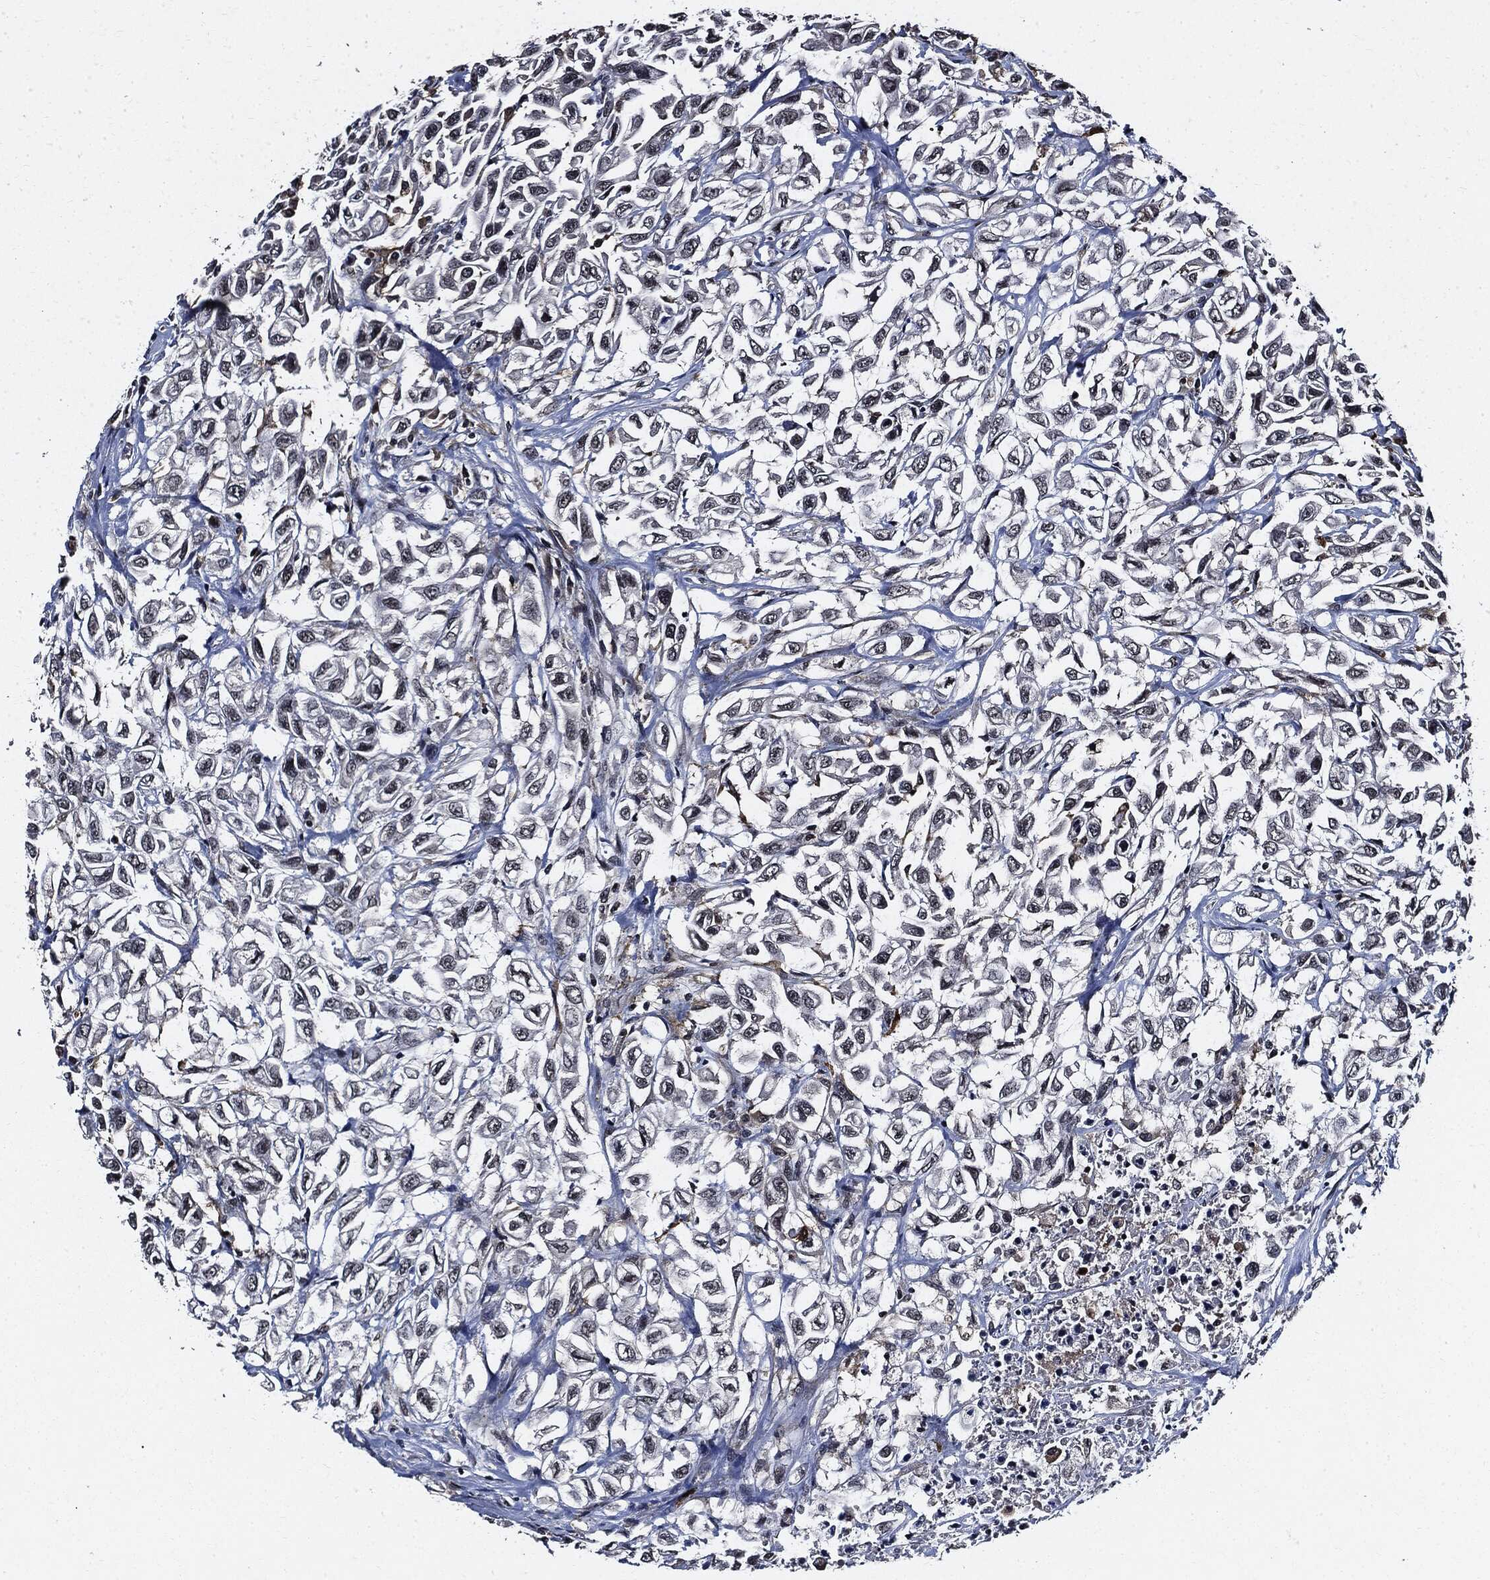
{"staining": {"intensity": "negative", "quantity": "none", "location": "none"}, "tissue": "urothelial cancer", "cell_type": "Tumor cells", "image_type": "cancer", "snomed": [{"axis": "morphology", "description": "Urothelial carcinoma, High grade"}, {"axis": "topography", "description": "Urinary bladder"}], "caption": "This histopathology image is of high-grade urothelial carcinoma stained with immunohistochemistry to label a protein in brown with the nuclei are counter-stained blue. There is no positivity in tumor cells.", "gene": "SUGT1", "patient": {"sex": "female", "age": 56}}